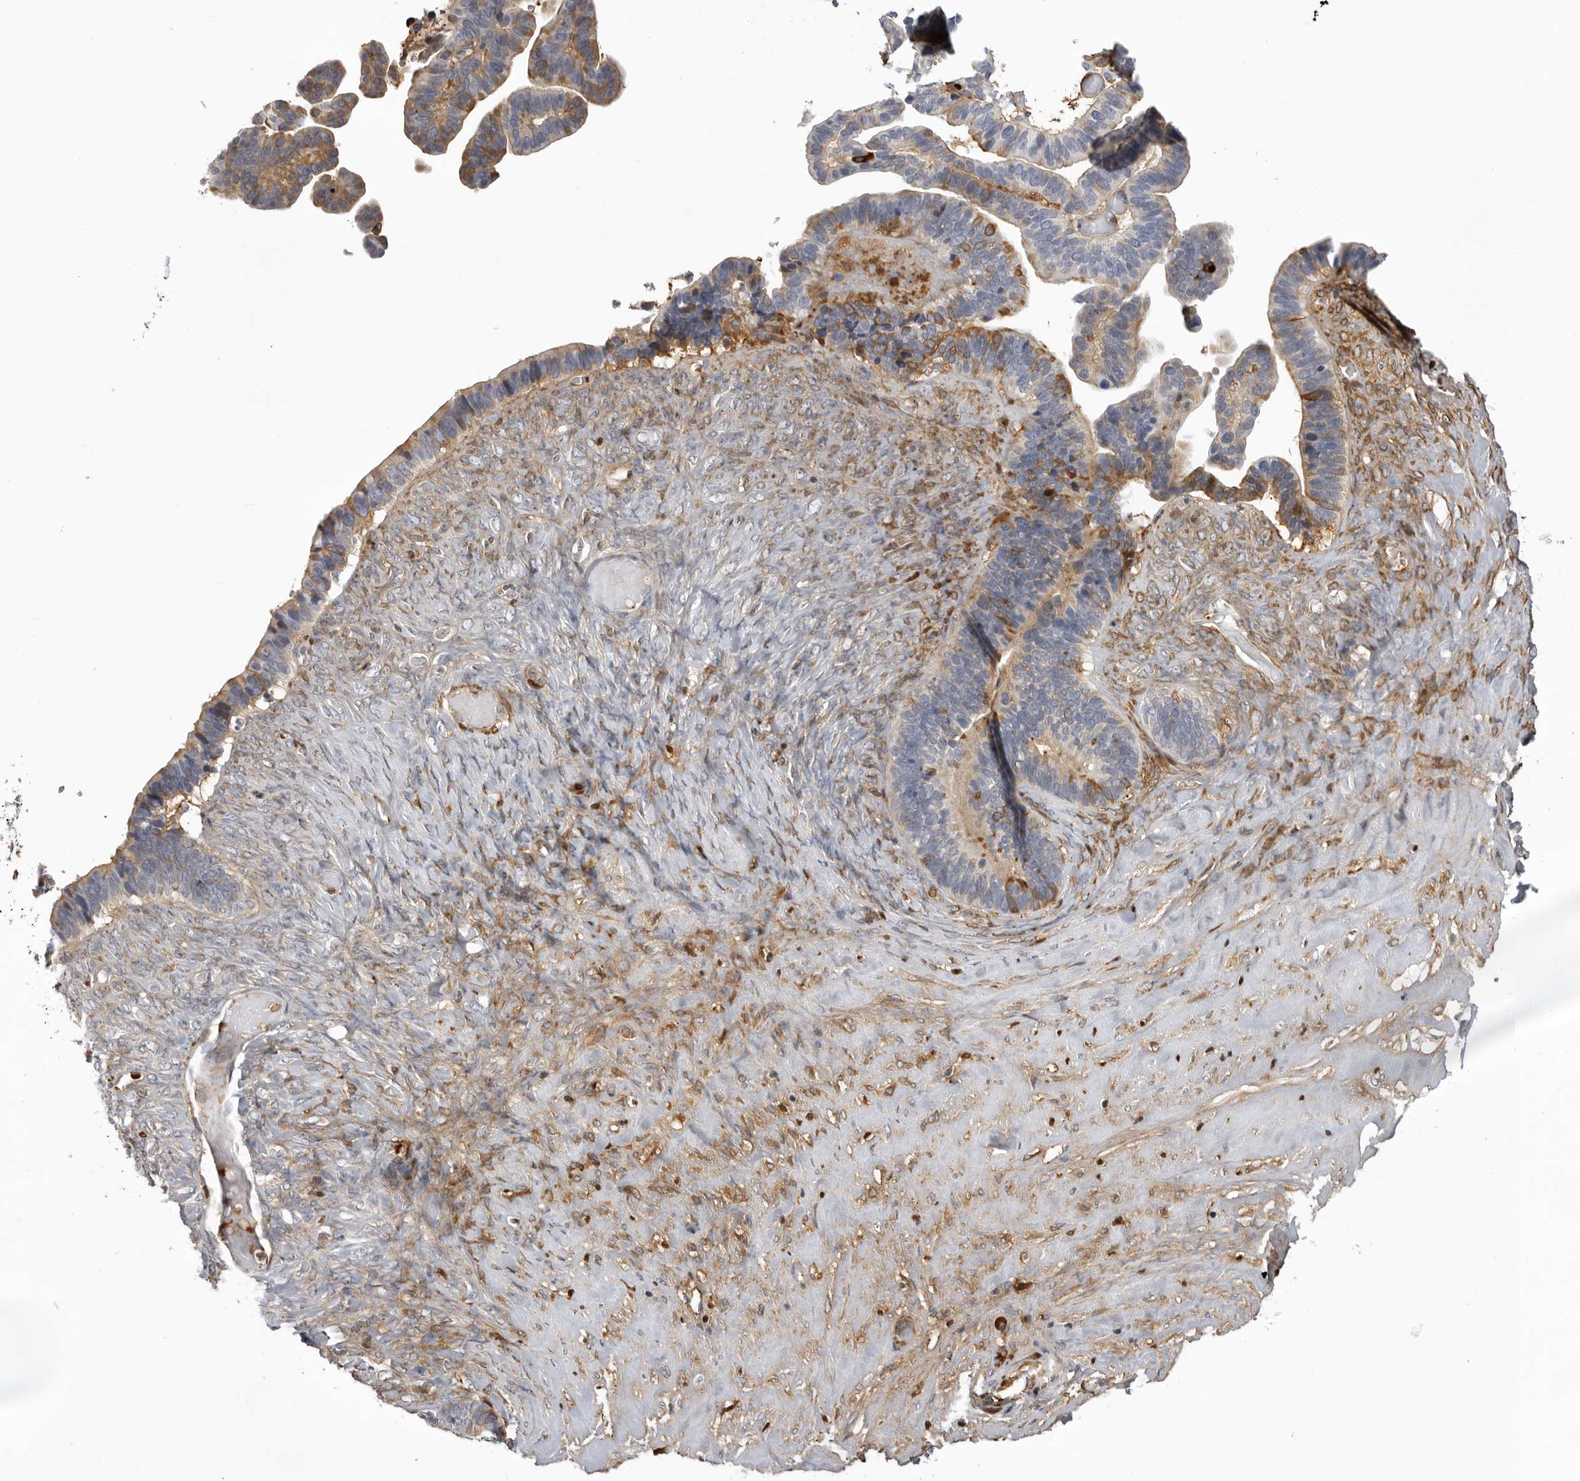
{"staining": {"intensity": "weak", "quantity": "<25%", "location": "cytoplasmic/membranous"}, "tissue": "ovarian cancer", "cell_type": "Tumor cells", "image_type": "cancer", "snomed": [{"axis": "morphology", "description": "Cystadenocarcinoma, serous, NOS"}, {"axis": "topography", "description": "Ovary"}], "caption": "Immunohistochemistry of serous cystadenocarcinoma (ovarian) displays no staining in tumor cells.", "gene": "PLEKHF2", "patient": {"sex": "female", "age": 56}}